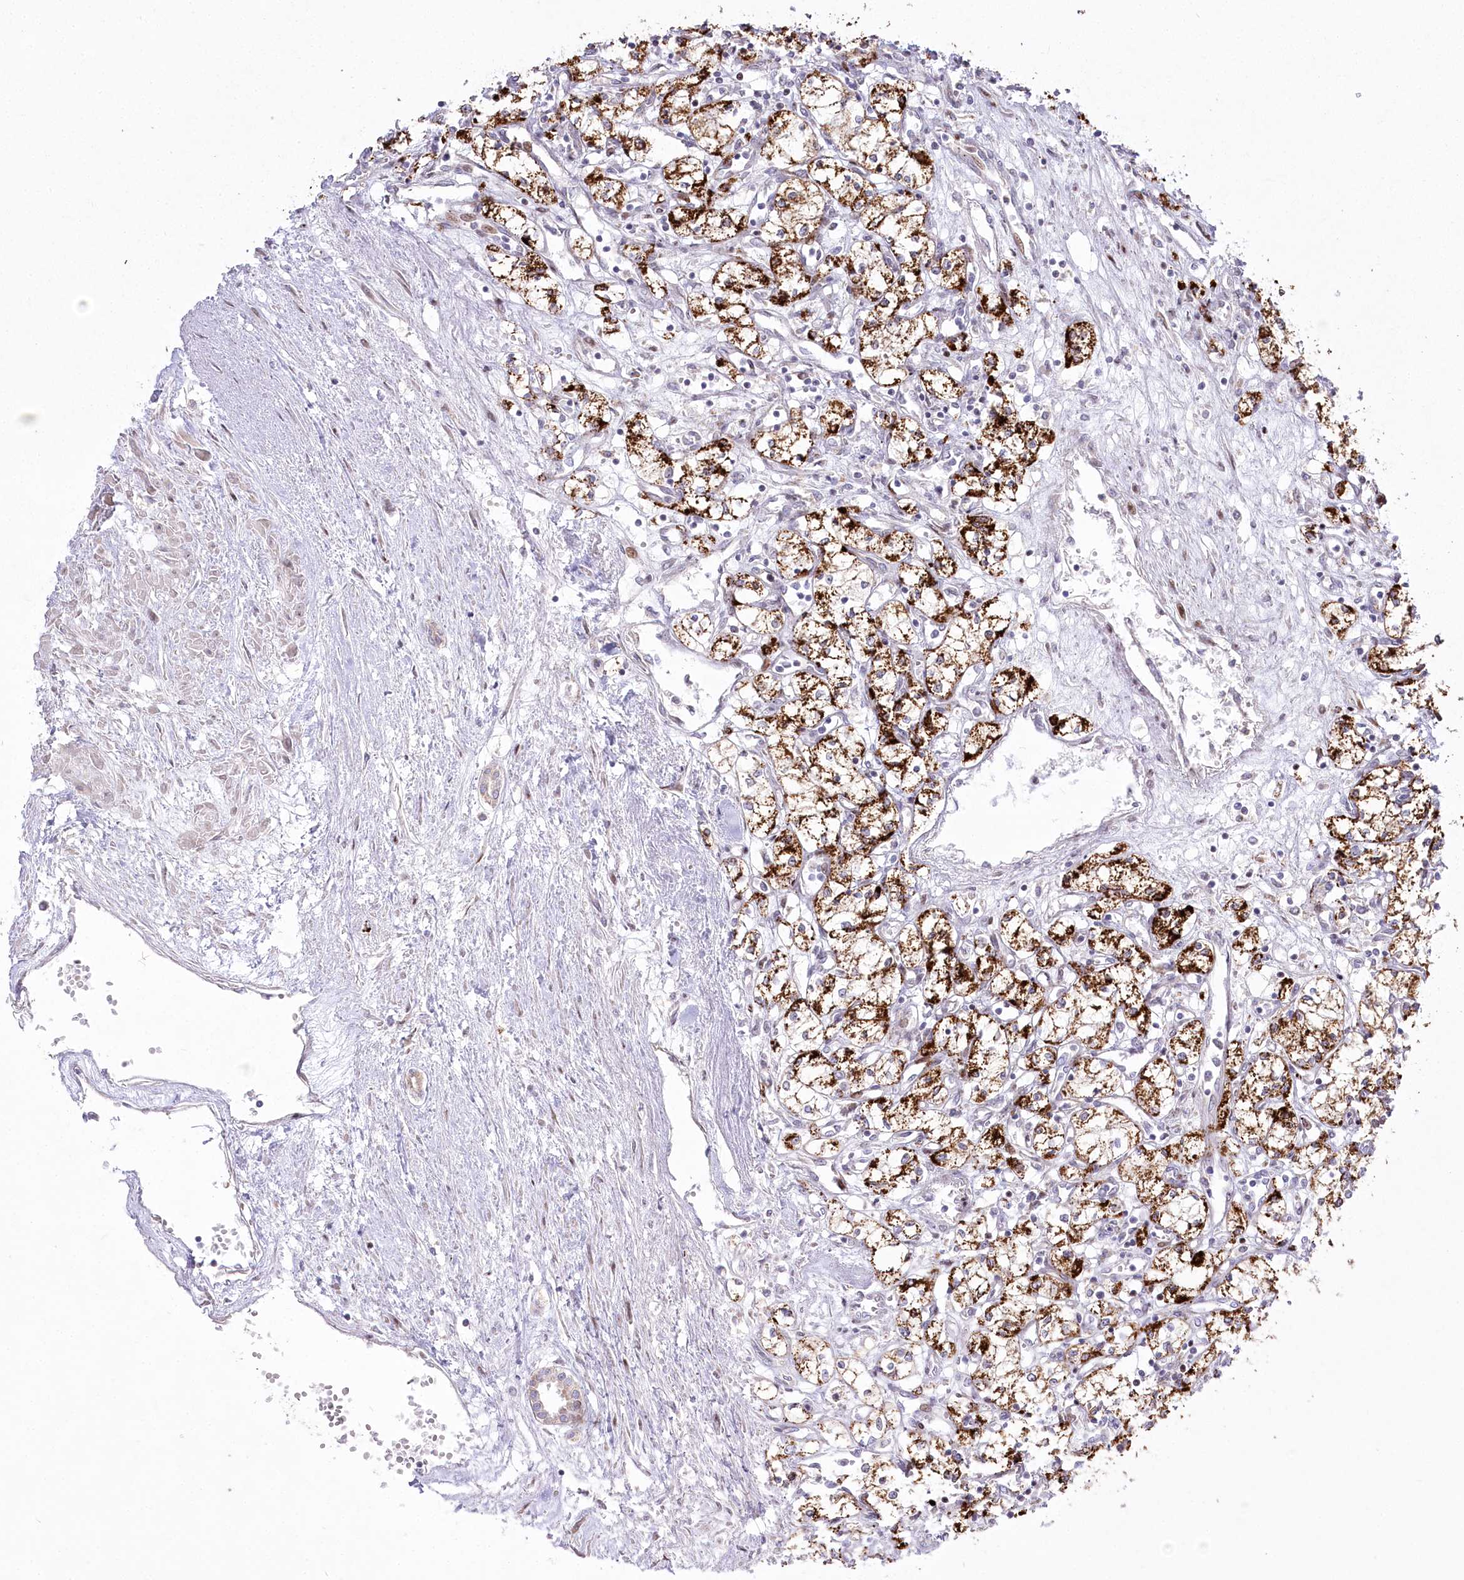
{"staining": {"intensity": "strong", "quantity": ">75%", "location": "cytoplasmic/membranous"}, "tissue": "renal cancer", "cell_type": "Tumor cells", "image_type": "cancer", "snomed": [{"axis": "morphology", "description": "Adenocarcinoma, NOS"}, {"axis": "topography", "description": "Kidney"}], "caption": "DAB (3,3'-diaminobenzidine) immunohistochemical staining of human adenocarcinoma (renal) exhibits strong cytoplasmic/membranous protein staining in approximately >75% of tumor cells.", "gene": "CEP164", "patient": {"sex": "male", "age": 59}}